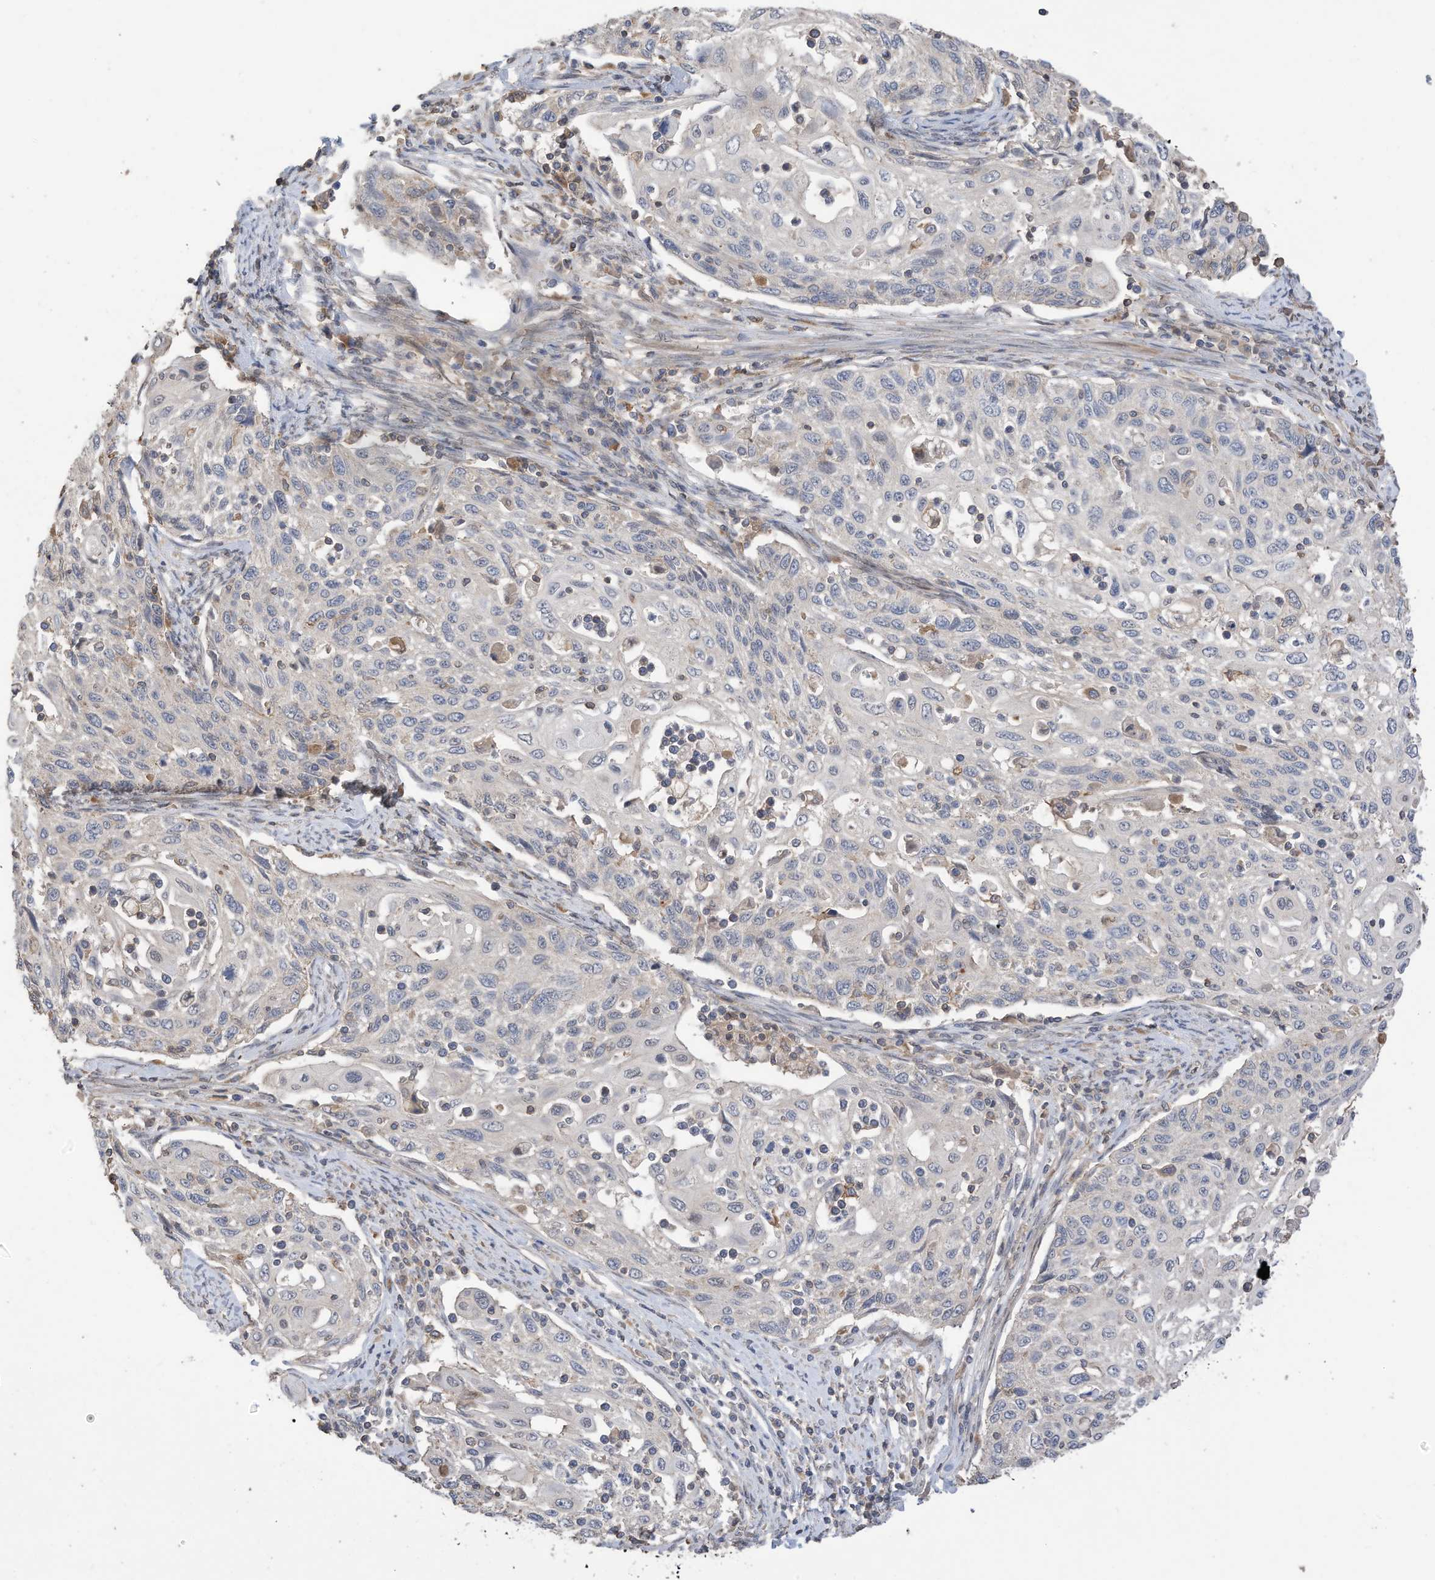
{"staining": {"intensity": "negative", "quantity": "none", "location": "none"}, "tissue": "cervical cancer", "cell_type": "Tumor cells", "image_type": "cancer", "snomed": [{"axis": "morphology", "description": "Squamous cell carcinoma, NOS"}, {"axis": "topography", "description": "Cervix"}], "caption": "Histopathology image shows no significant protein positivity in tumor cells of cervical cancer (squamous cell carcinoma).", "gene": "REC8", "patient": {"sex": "female", "age": 70}}